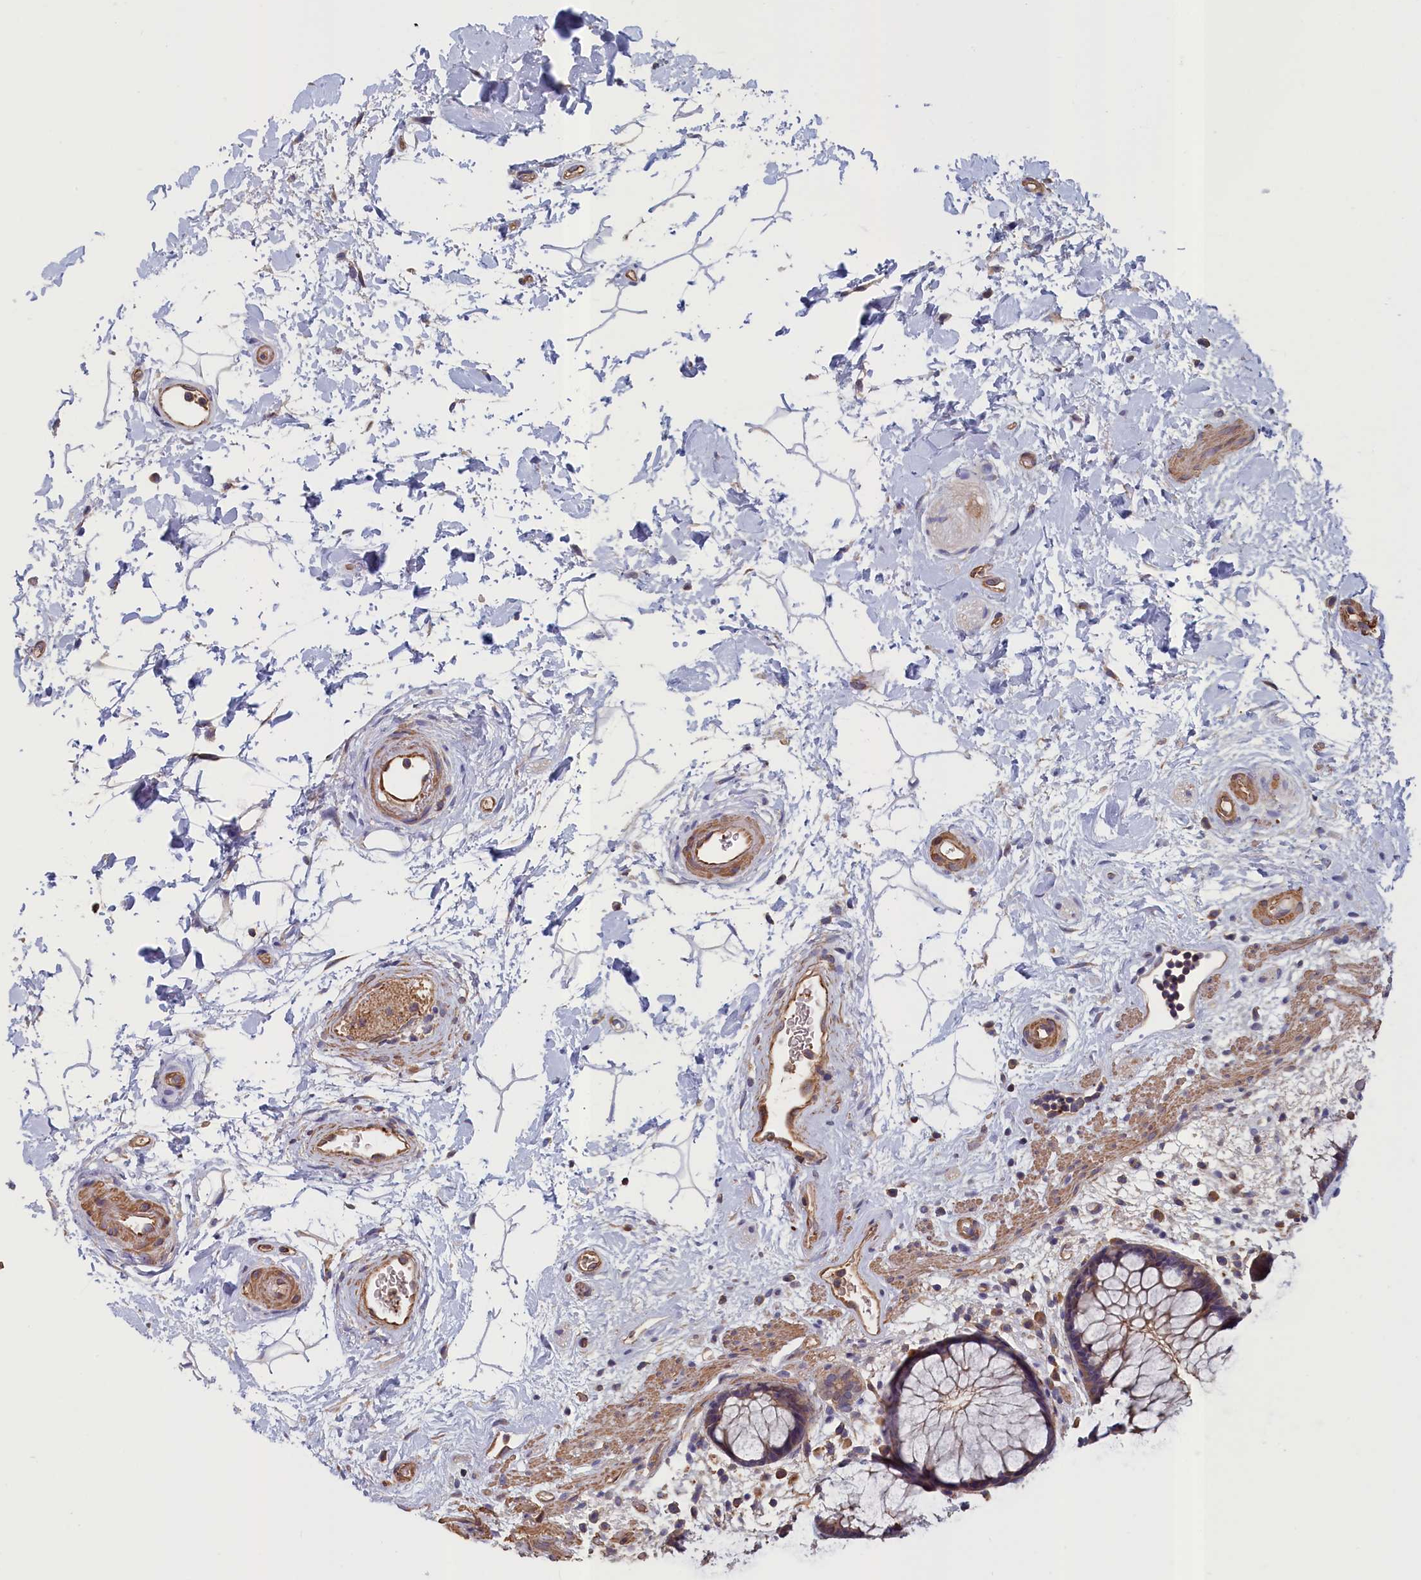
{"staining": {"intensity": "moderate", "quantity": "25%-75%", "location": "cytoplasmic/membranous"}, "tissue": "rectum", "cell_type": "Glandular cells", "image_type": "normal", "snomed": [{"axis": "morphology", "description": "Normal tissue, NOS"}, {"axis": "topography", "description": "Rectum"}], "caption": "Protein staining of benign rectum demonstrates moderate cytoplasmic/membranous staining in approximately 25%-75% of glandular cells.", "gene": "ANKRD2", "patient": {"sex": "male", "age": 51}}